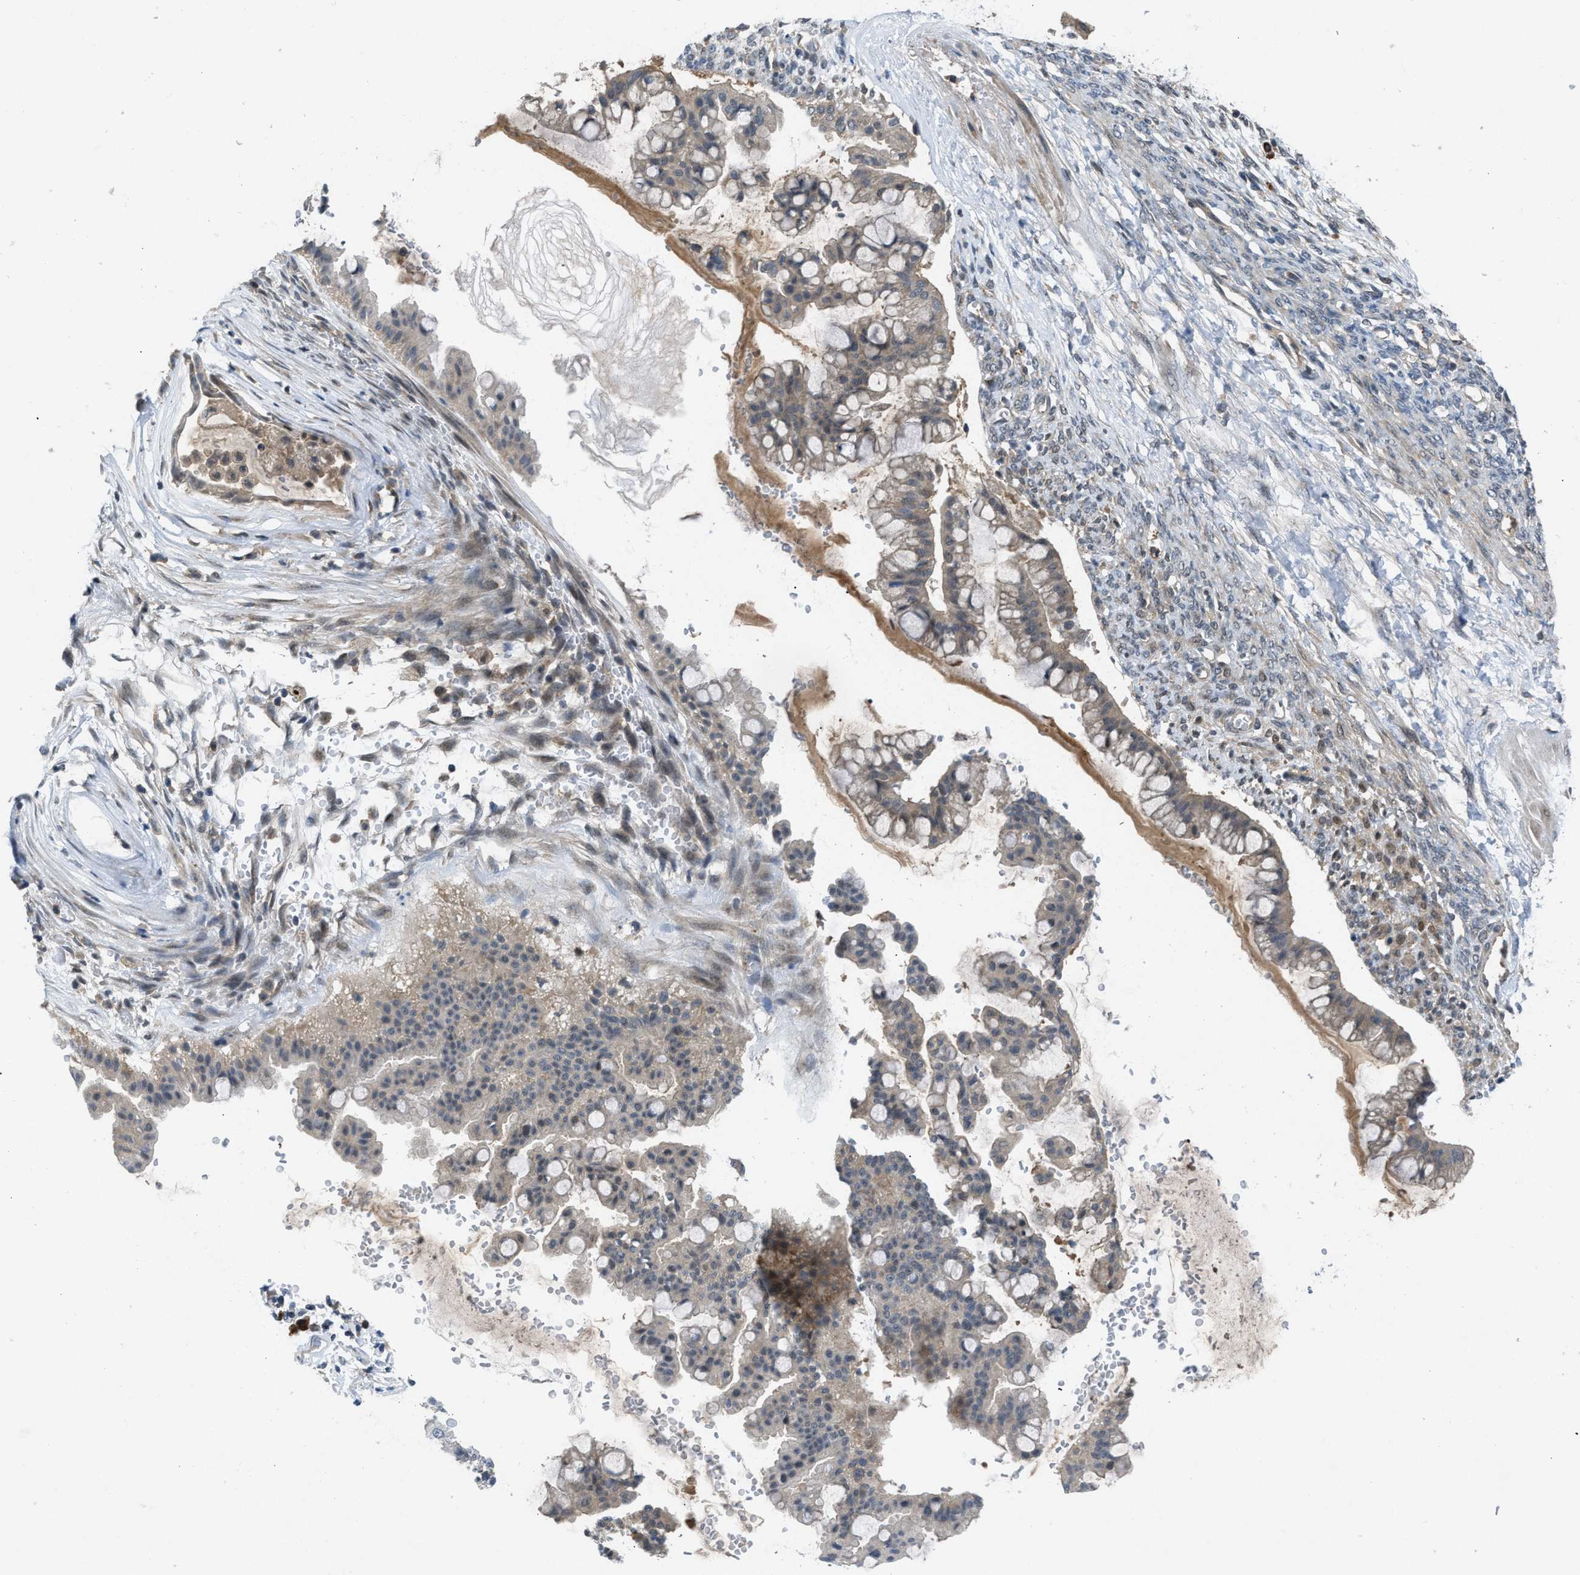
{"staining": {"intensity": "weak", "quantity": "<25%", "location": "cytoplasmic/membranous"}, "tissue": "ovarian cancer", "cell_type": "Tumor cells", "image_type": "cancer", "snomed": [{"axis": "morphology", "description": "Cystadenocarcinoma, mucinous, NOS"}, {"axis": "topography", "description": "Ovary"}], "caption": "IHC histopathology image of neoplastic tissue: human ovarian cancer stained with DAB shows no significant protein positivity in tumor cells.", "gene": "ZNF251", "patient": {"sex": "female", "age": 73}}